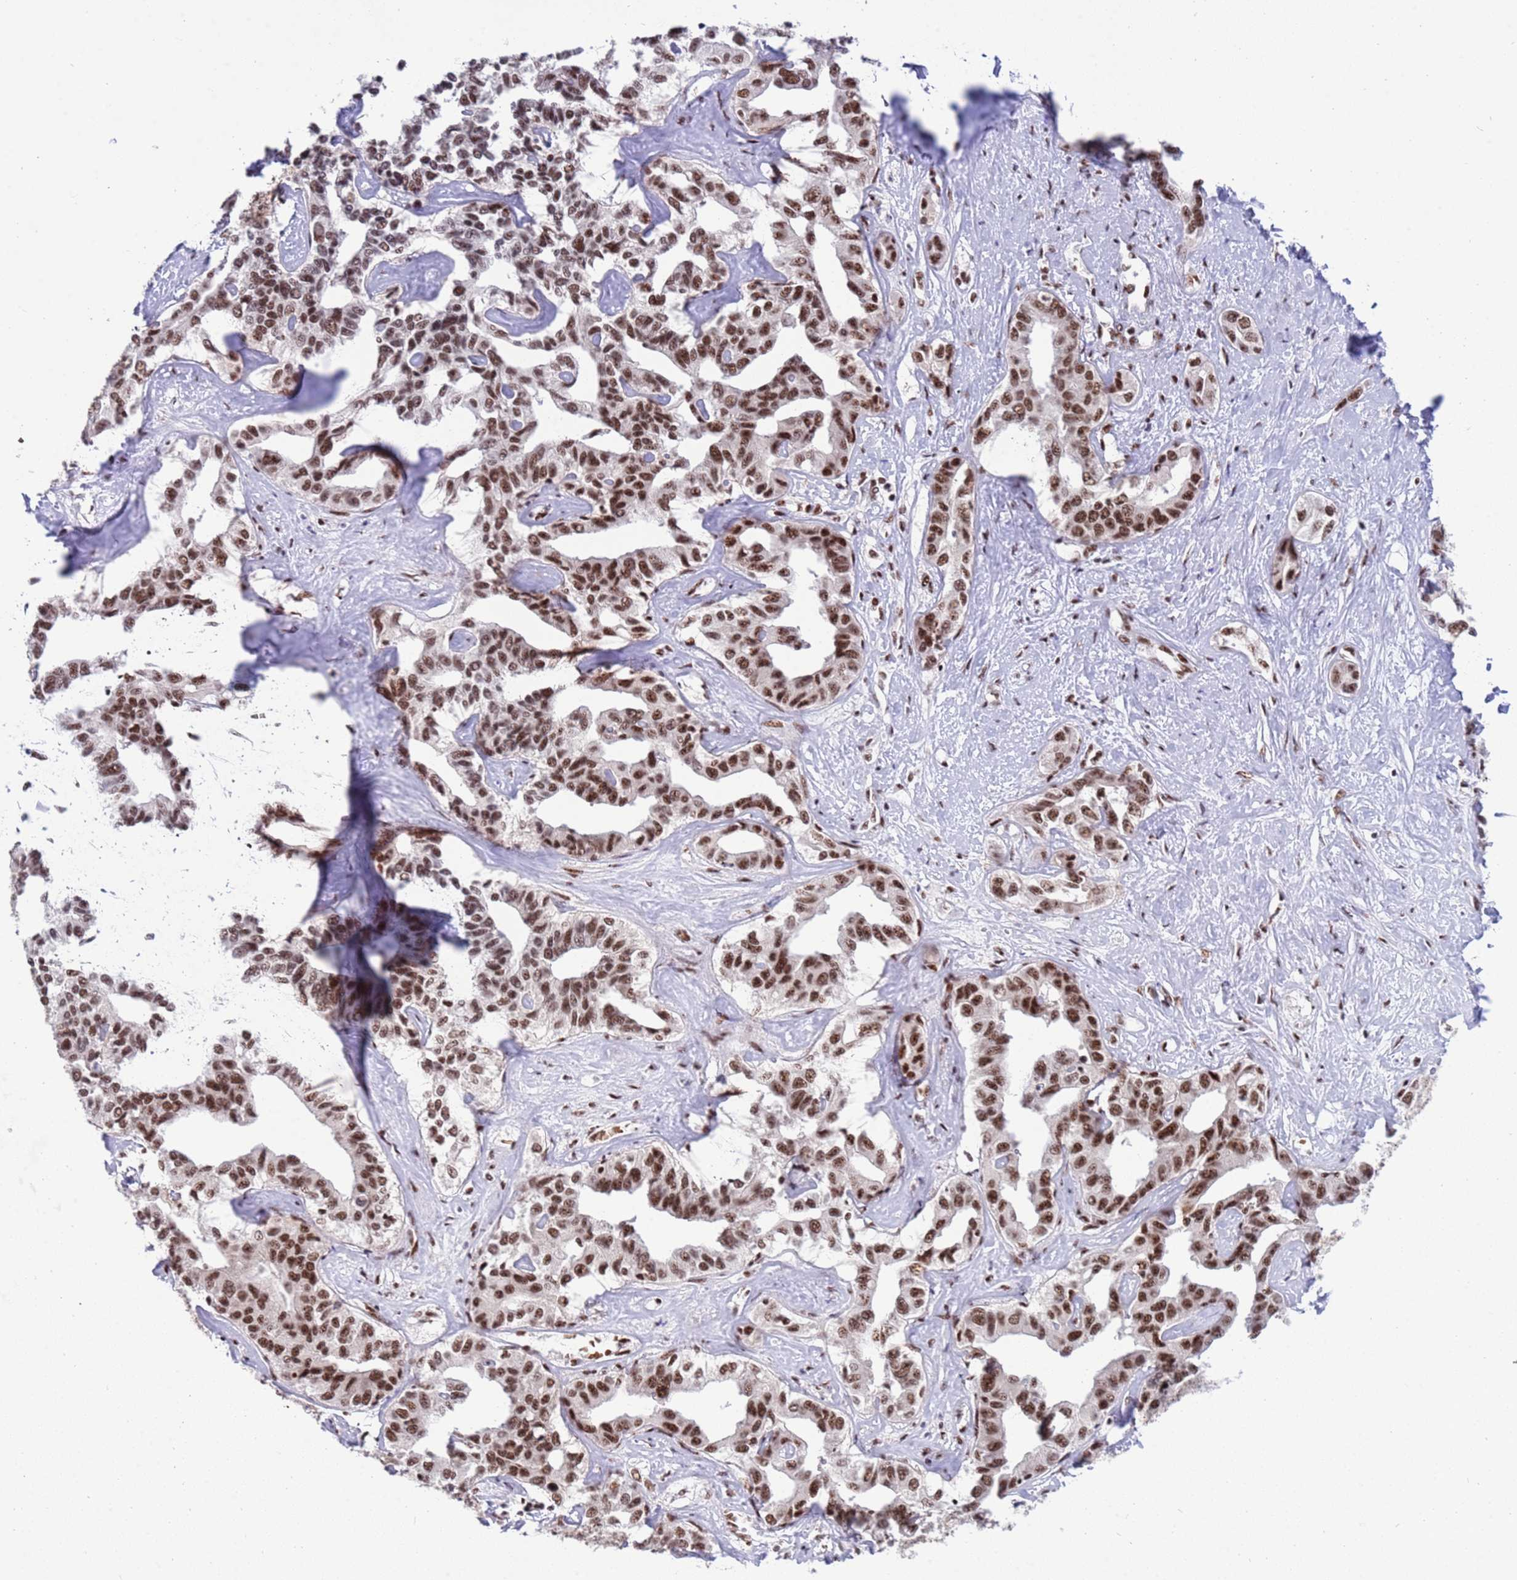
{"staining": {"intensity": "moderate", "quantity": ">75%", "location": "nuclear"}, "tissue": "liver cancer", "cell_type": "Tumor cells", "image_type": "cancer", "snomed": [{"axis": "morphology", "description": "Cholangiocarcinoma"}, {"axis": "topography", "description": "Liver"}], "caption": "A photomicrograph of human liver cholangiocarcinoma stained for a protein shows moderate nuclear brown staining in tumor cells.", "gene": "THOC2", "patient": {"sex": "male", "age": 59}}